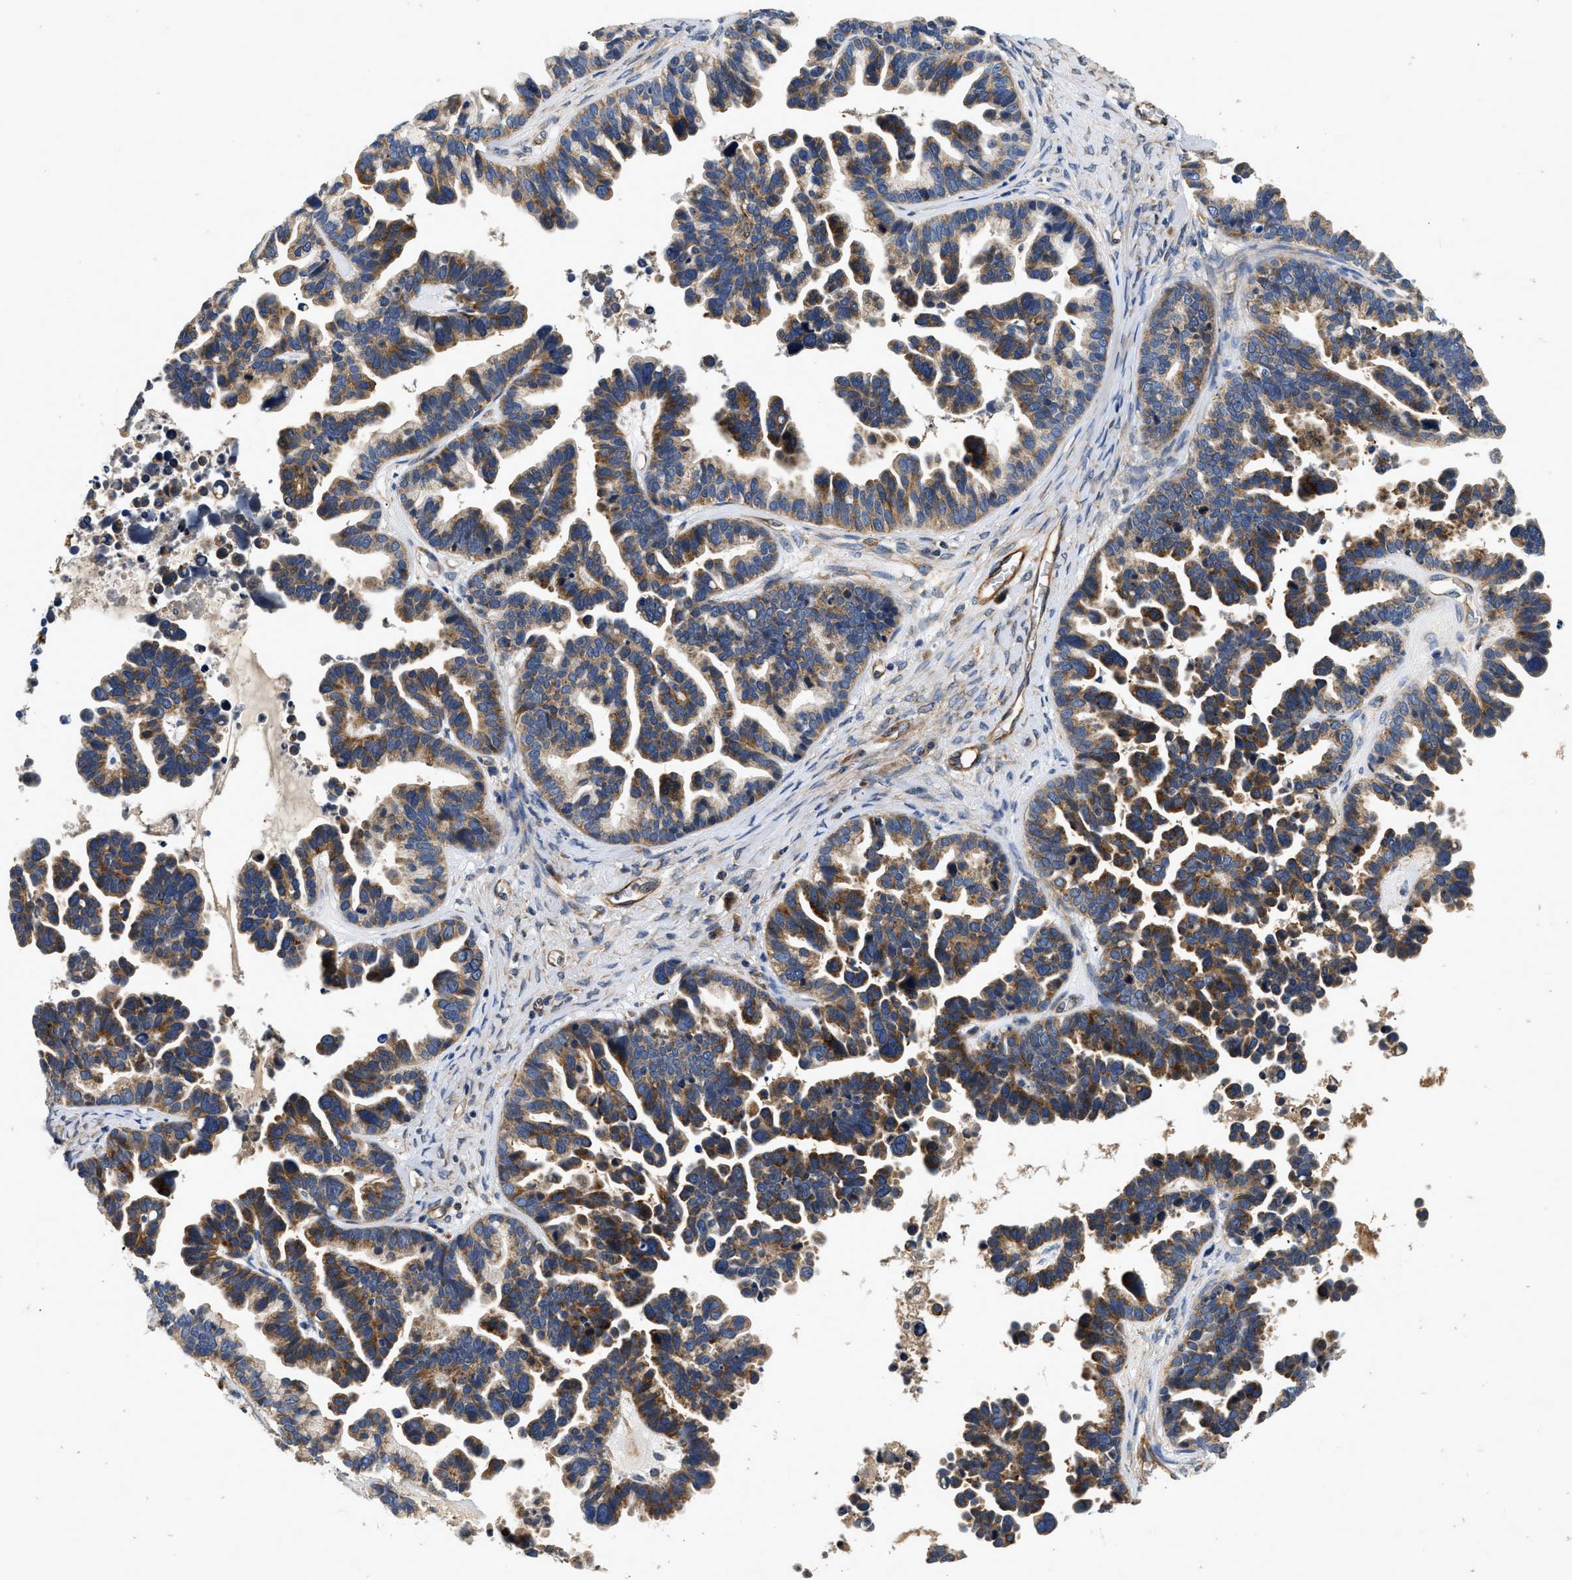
{"staining": {"intensity": "strong", "quantity": "25%-75%", "location": "cytoplasmic/membranous"}, "tissue": "ovarian cancer", "cell_type": "Tumor cells", "image_type": "cancer", "snomed": [{"axis": "morphology", "description": "Cystadenocarcinoma, serous, NOS"}, {"axis": "topography", "description": "Ovary"}], "caption": "Protein staining reveals strong cytoplasmic/membranous expression in about 25%-75% of tumor cells in ovarian cancer (serous cystadenocarcinoma).", "gene": "NME6", "patient": {"sex": "female", "age": 56}}